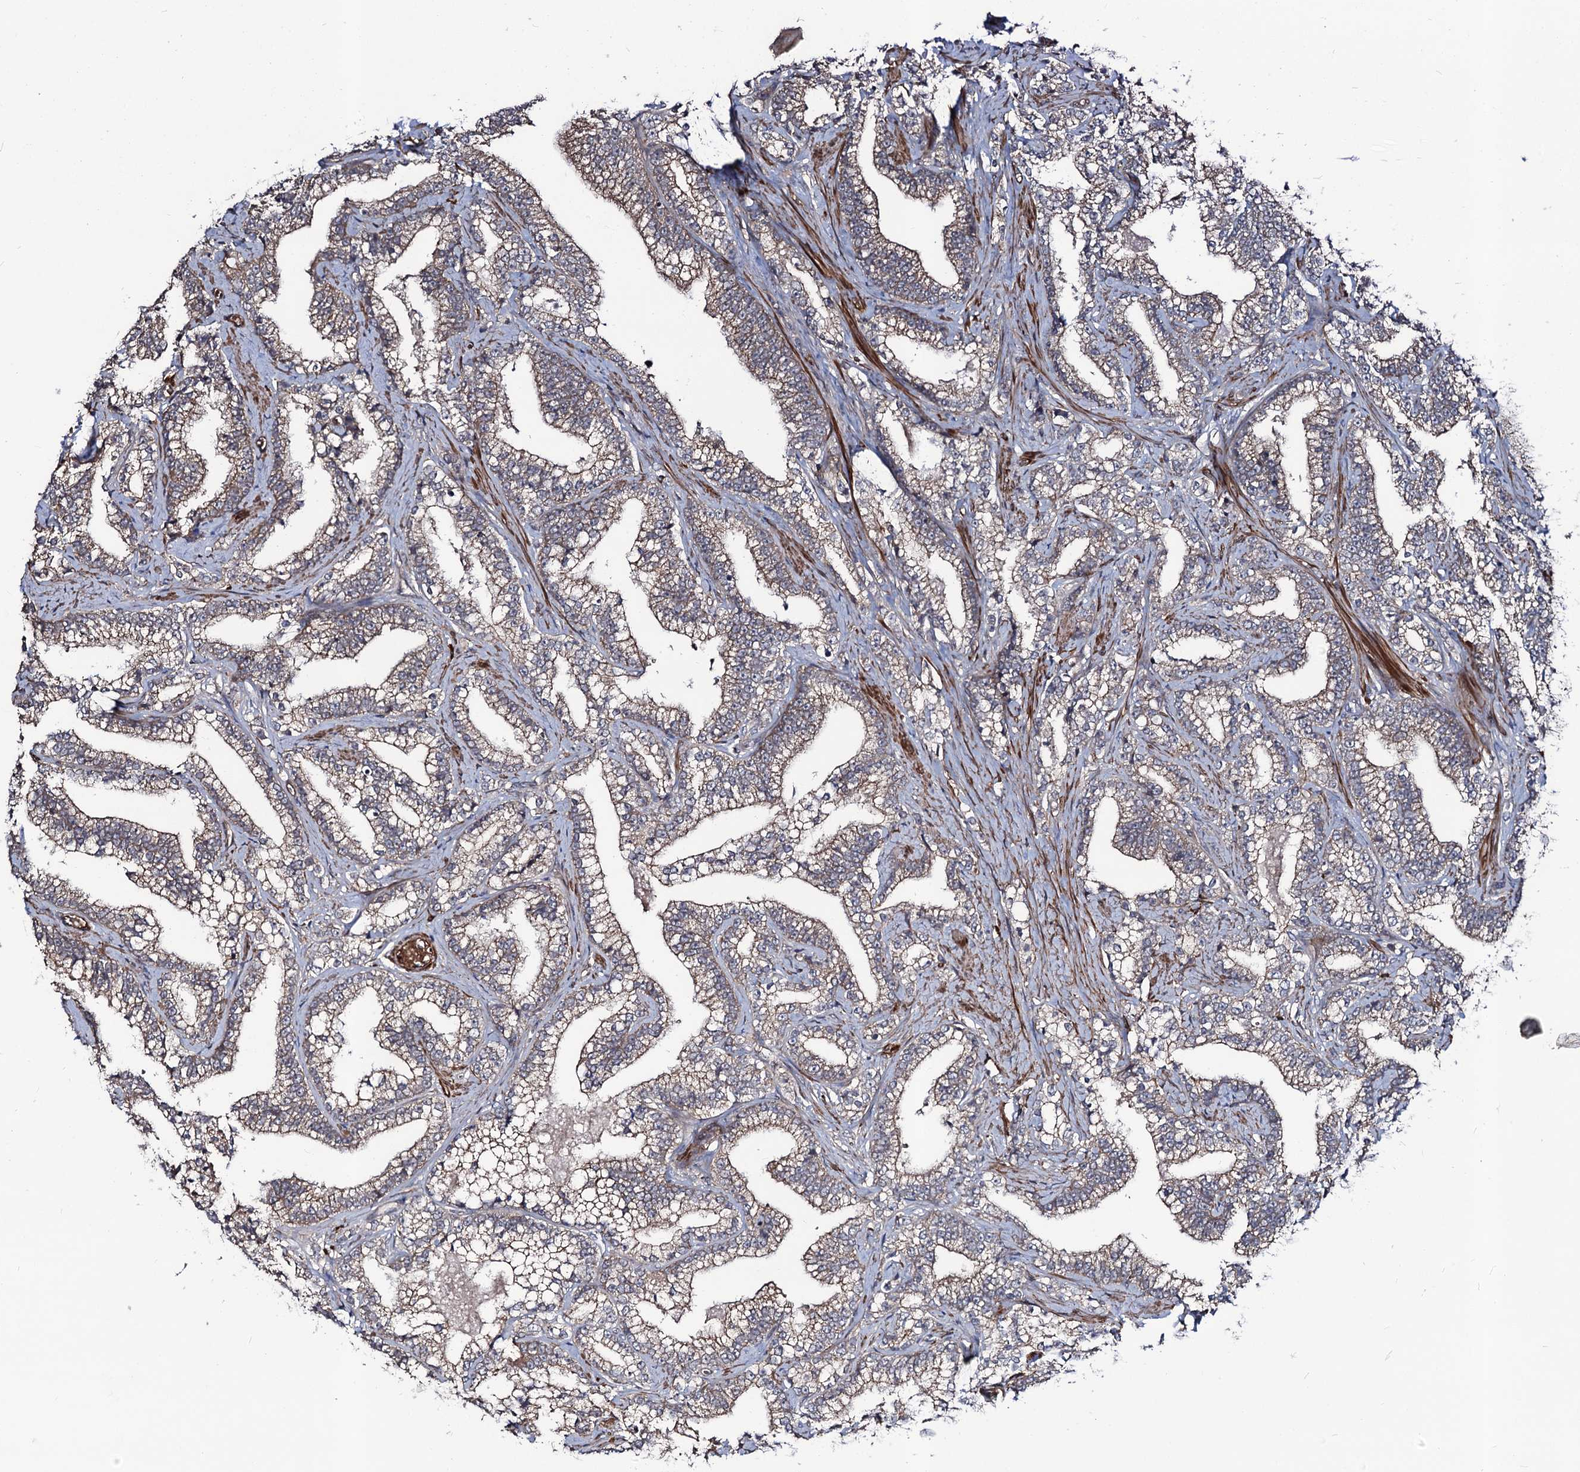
{"staining": {"intensity": "moderate", "quantity": "25%-75%", "location": "cytoplasmic/membranous"}, "tissue": "prostate cancer", "cell_type": "Tumor cells", "image_type": "cancer", "snomed": [{"axis": "morphology", "description": "Adenocarcinoma, High grade"}, {"axis": "topography", "description": "Prostate and seminal vesicle, NOS"}], "caption": "The histopathology image shows a brown stain indicating the presence of a protein in the cytoplasmic/membranous of tumor cells in prostate cancer (high-grade adenocarcinoma).", "gene": "KXD1", "patient": {"sex": "male", "age": 67}}